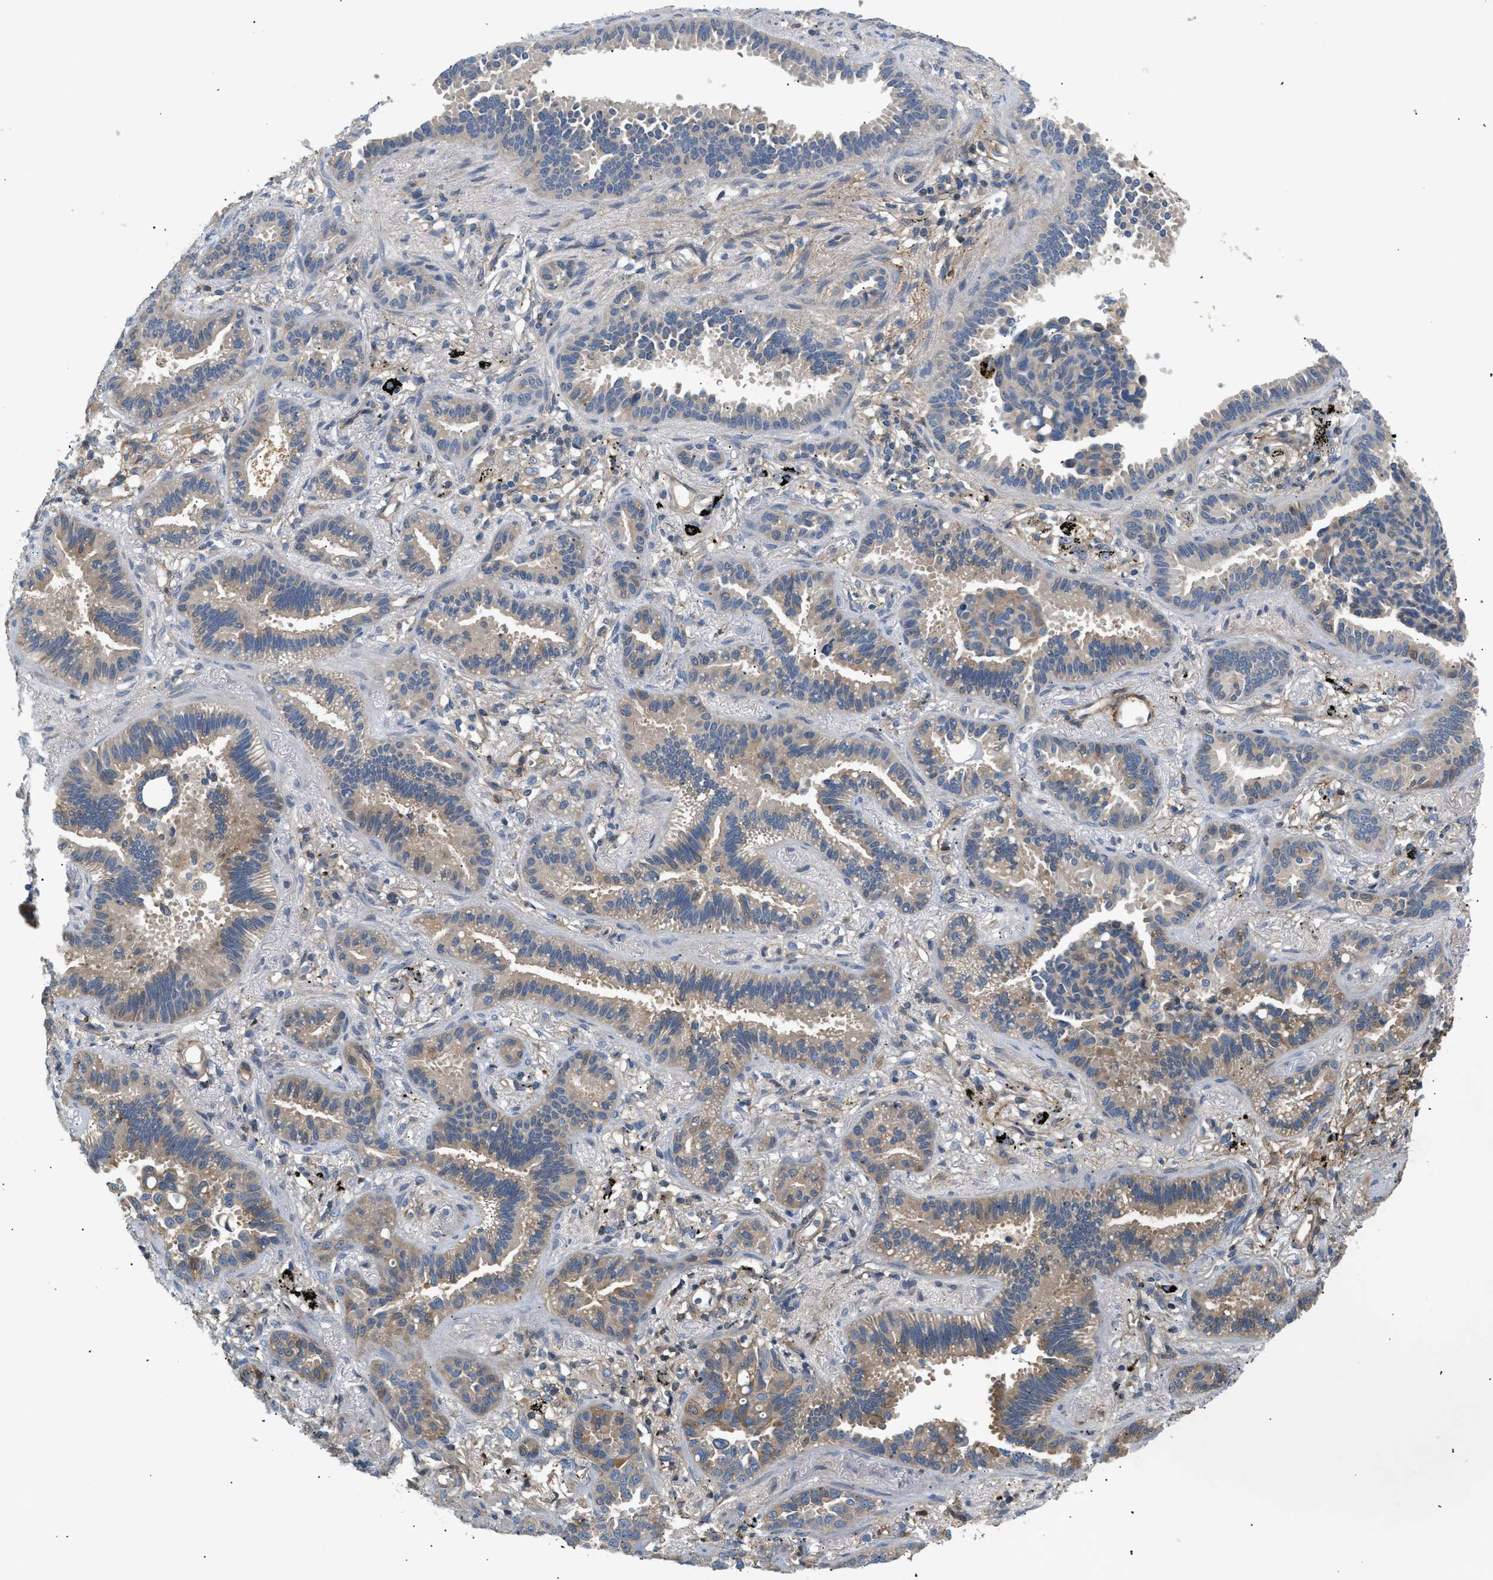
{"staining": {"intensity": "weak", "quantity": "25%-75%", "location": "cytoplasmic/membranous"}, "tissue": "lung cancer", "cell_type": "Tumor cells", "image_type": "cancer", "snomed": [{"axis": "morphology", "description": "Normal tissue, NOS"}, {"axis": "morphology", "description": "Adenocarcinoma, NOS"}, {"axis": "topography", "description": "Lung"}], "caption": "Immunohistochemical staining of lung adenocarcinoma displays low levels of weak cytoplasmic/membranous positivity in about 25%-75% of tumor cells.", "gene": "FARS2", "patient": {"sex": "male", "age": 59}}